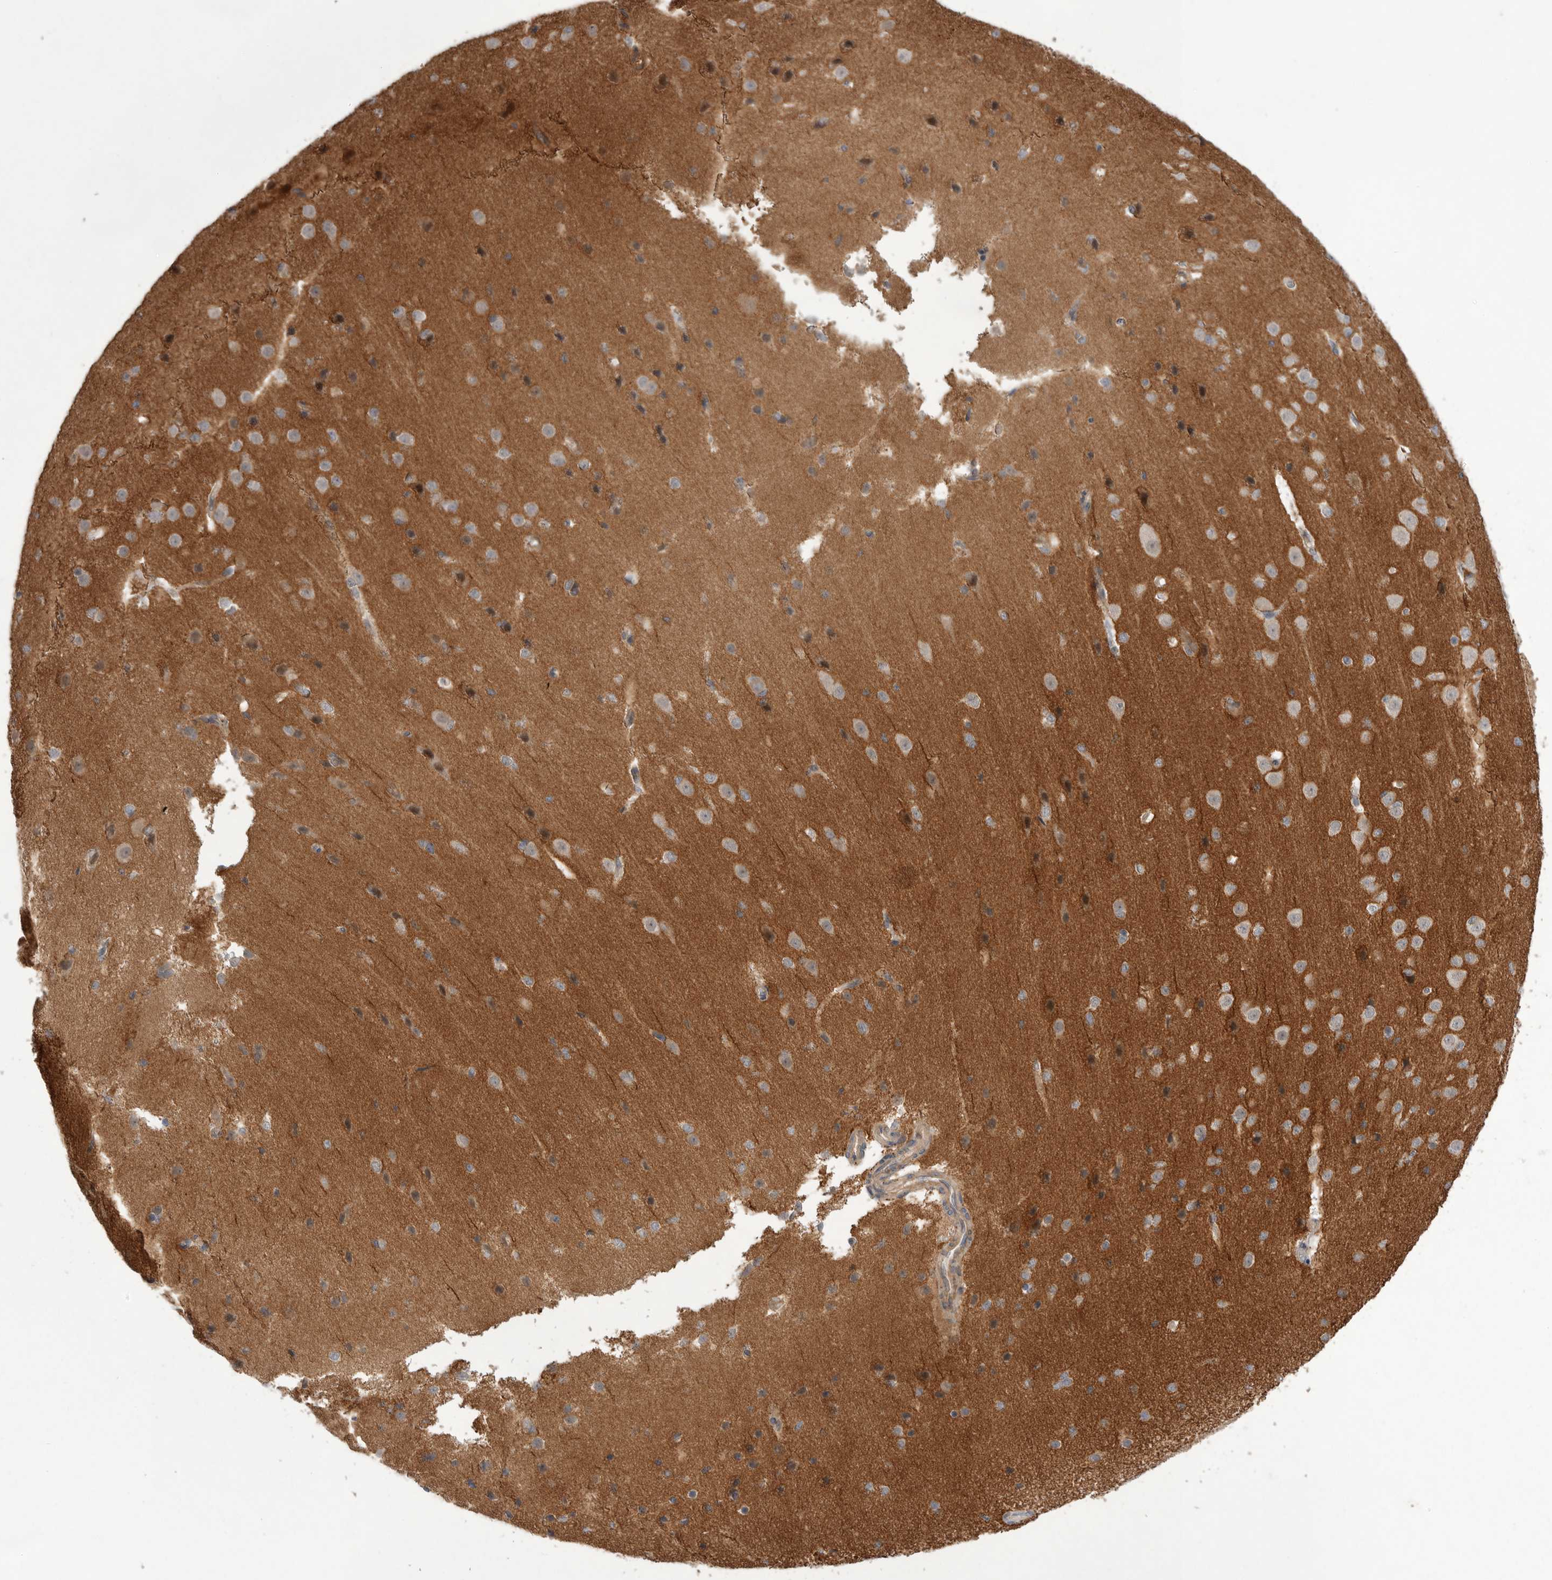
{"staining": {"intensity": "negative", "quantity": "none", "location": "none"}, "tissue": "cerebral cortex", "cell_type": "Endothelial cells", "image_type": "normal", "snomed": [{"axis": "morphology", "description": "Normal tissue, NOS"}, {"axis": "morphology", "description": "Developmental malformation"}, {"axis": "topography", "description": "Cerebral cortex"}], "caption": "This is an immunohistochemistry photomicrograph of benign cerebral cortex. There is no expression in endothelial cells.", "gene": "NRCAM", "patient": {"sex": "female", "age": 30}}